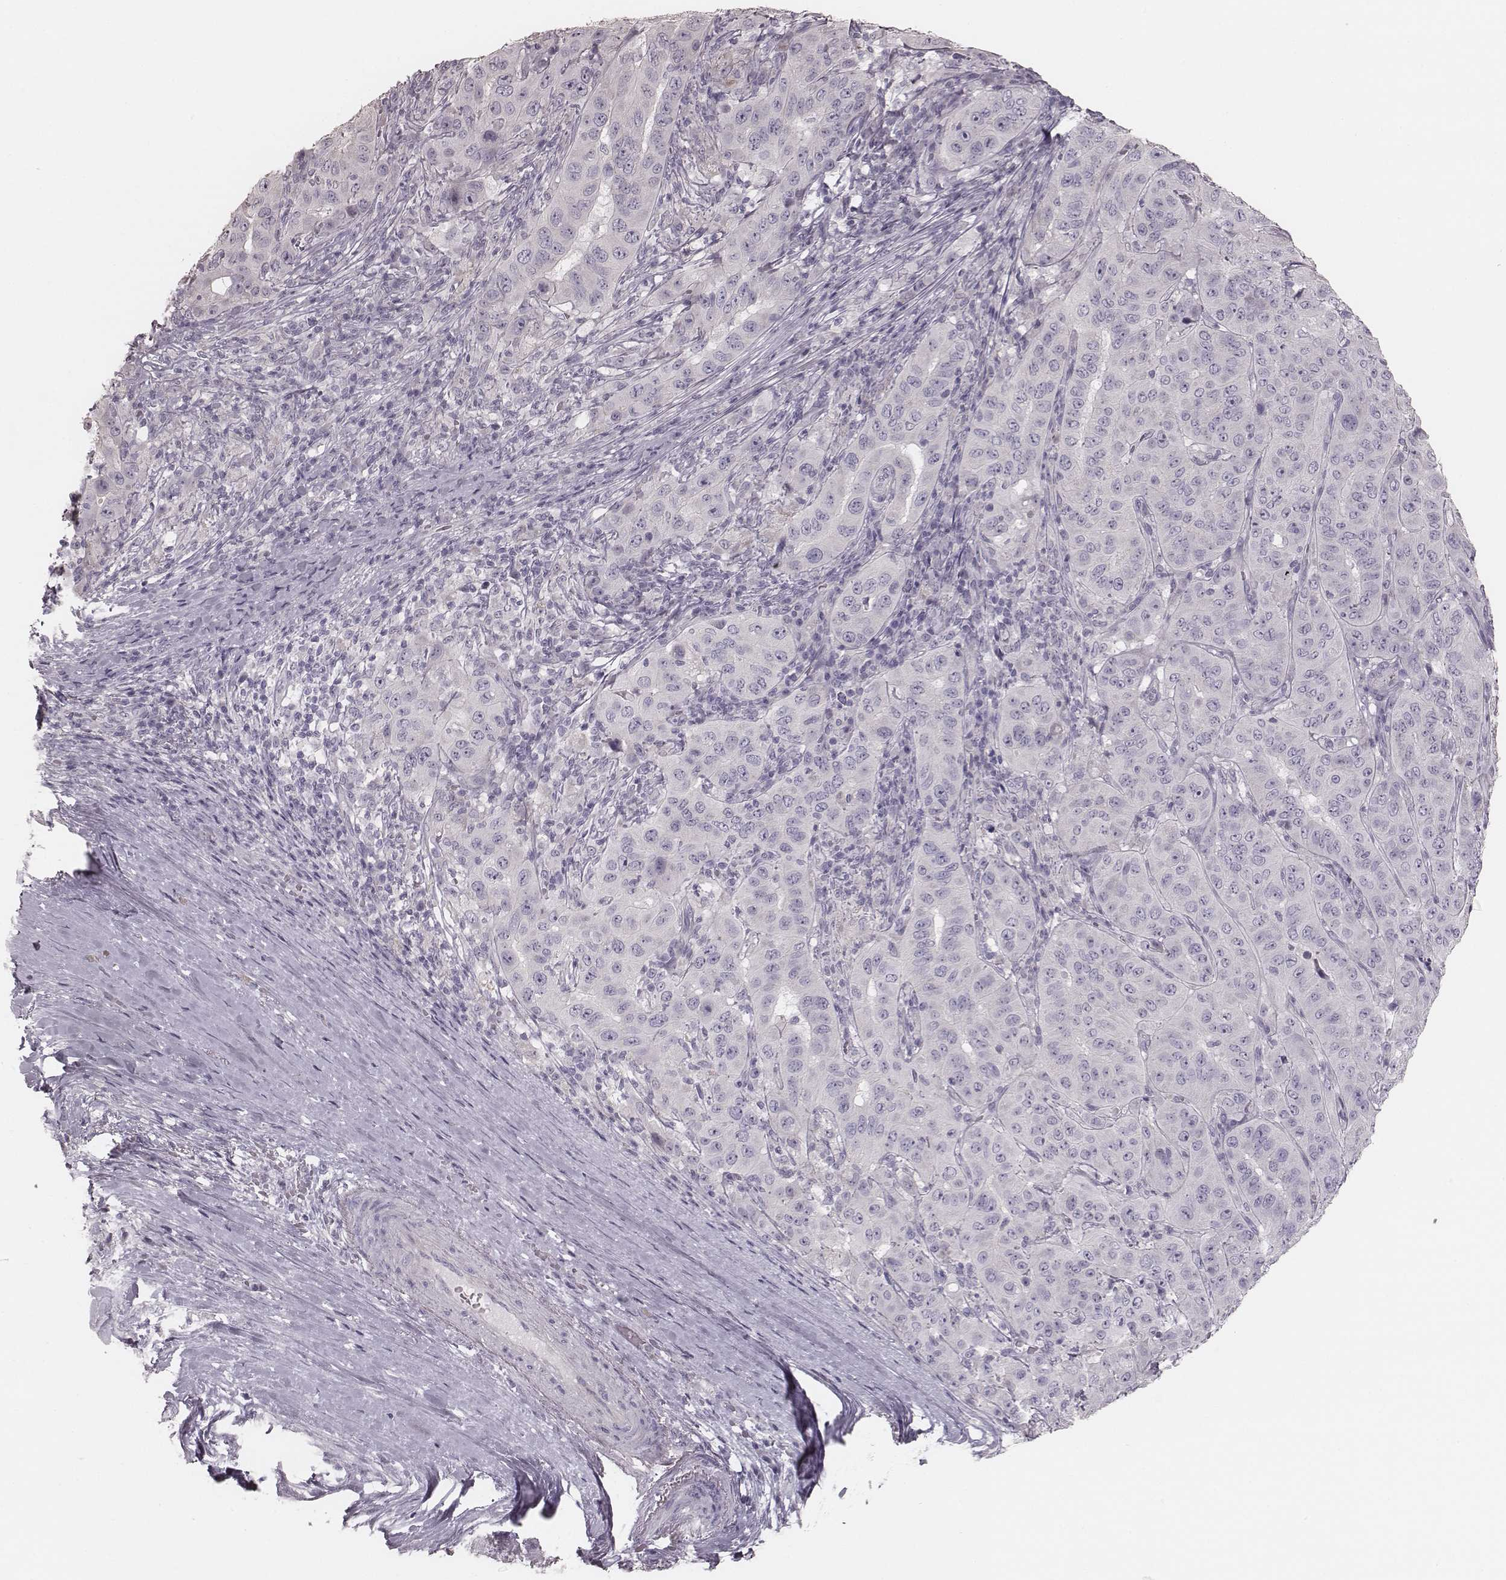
{"staining": {"intensity": "negative", "quantity": "none", "location": "none"}, "tissue": "pancreatic cancer", "cell_type": "Tumor cells", "image_type": "cancer", "snomed": [{"axis": "morphology", "description": "Adenocarcinoma, NOS"}, {"axis": "topography", "description": "Pancreas"}], "caption": "IHC of human pancreatic adenocarcinoma exhibits no expression in tumor cells. (DAB IHC, high magnification).", "gene": "ZP4", "patient": {"sex": "male", "age": 63}}